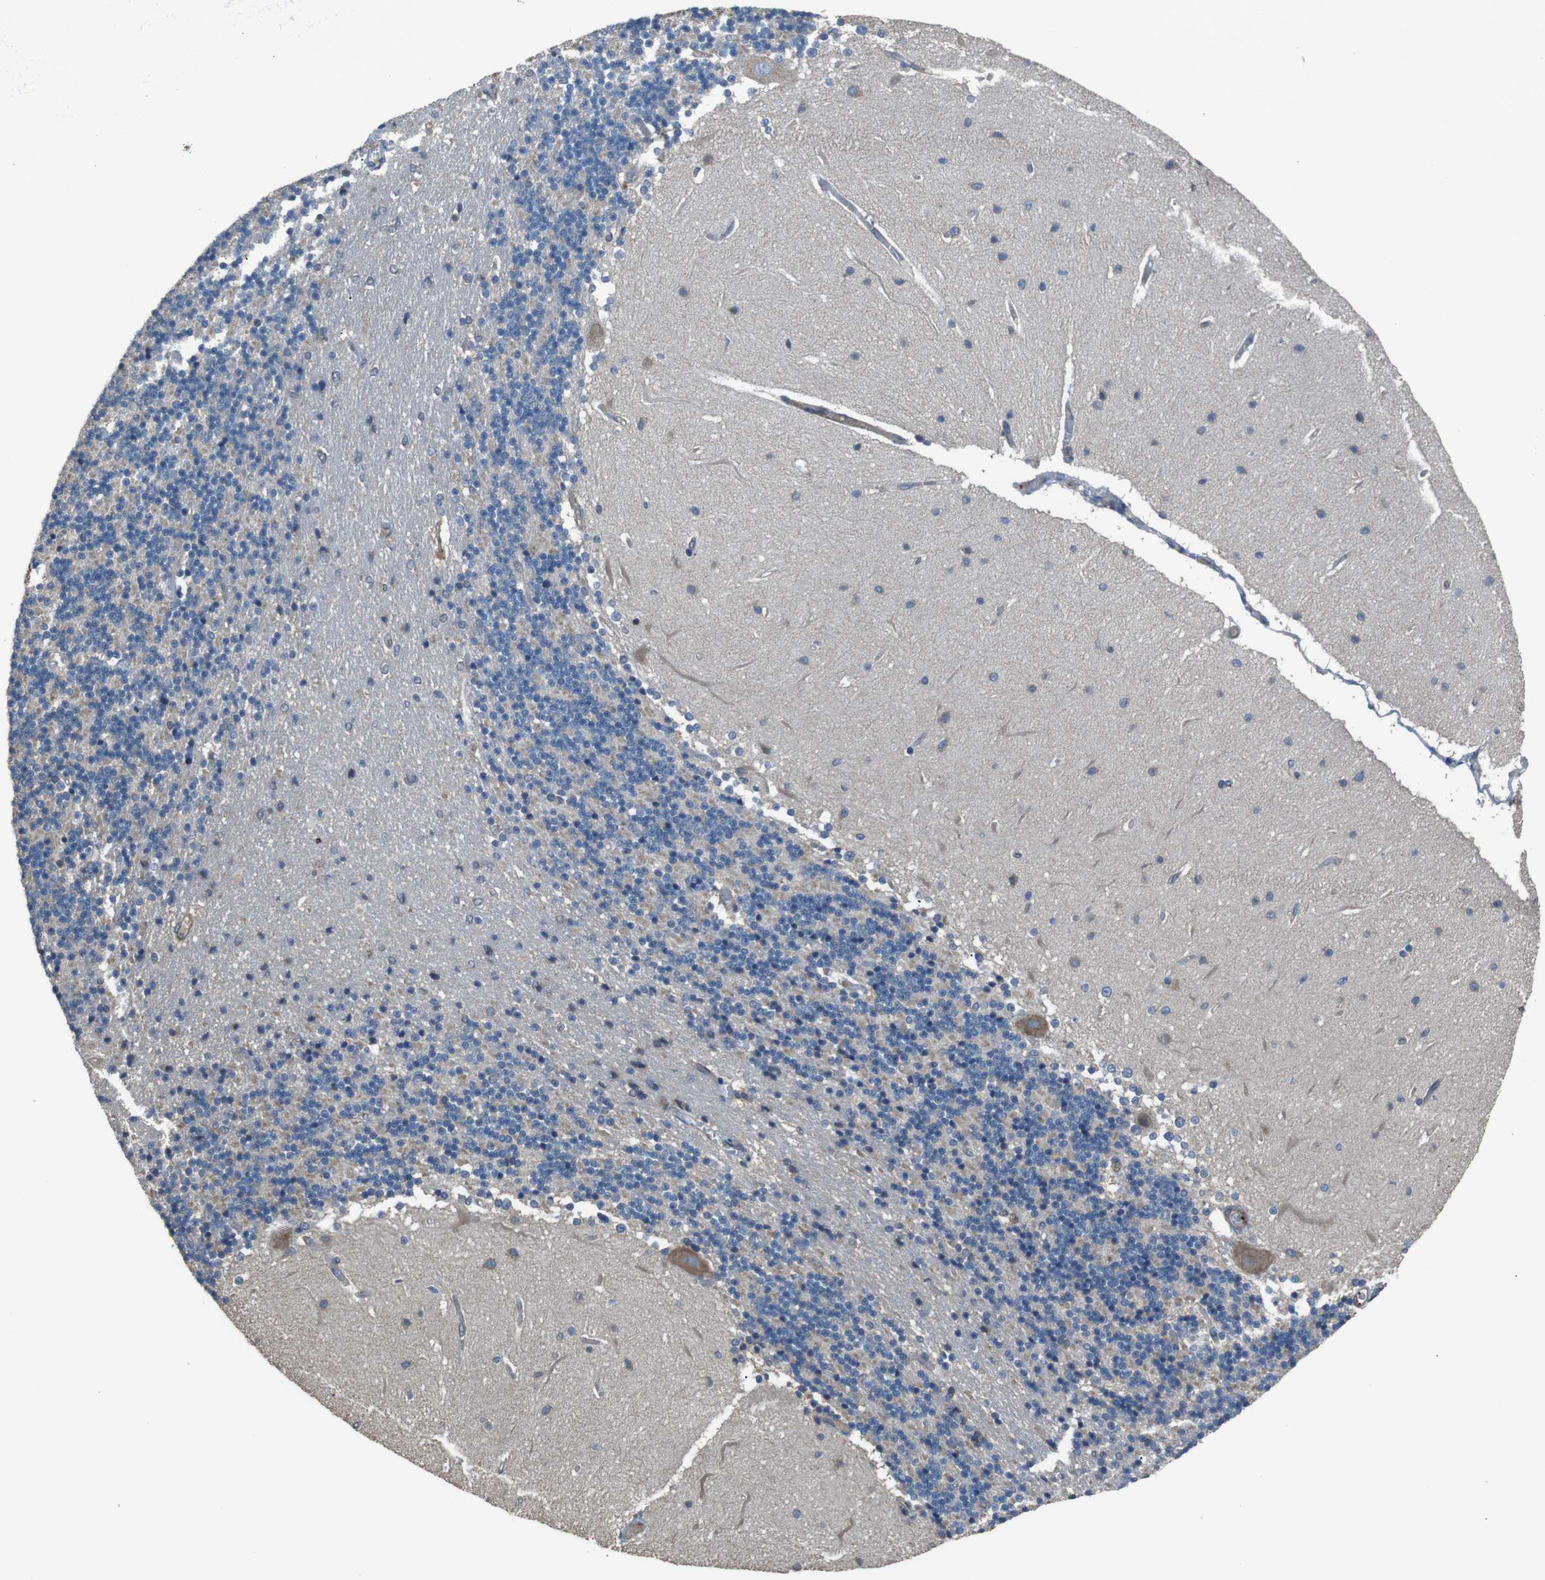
{"staining": {"intensity": "weak", "quantity": "<25%", "location": "cytoplasmic/membranous"}, "tissue": "cerebellum", "cell_type": "Cells in granular layer", "image_type": "normal", "snomed": [{"axis": "morphology", "description": "Normal tissue, NOS"}, {"axis": "topography", "description": "Cerebellum"}], "caption": "Immunohistochemistry (IHC) micrograph of benign cerebellum stained for a protein (brown), which exhibits no positivity in cells in granular layer. (DAB IHC visualized using brightfield microscopy, high magnification).", "gene": "FUT2", "patient": {"sex": "female", "age": 54}}